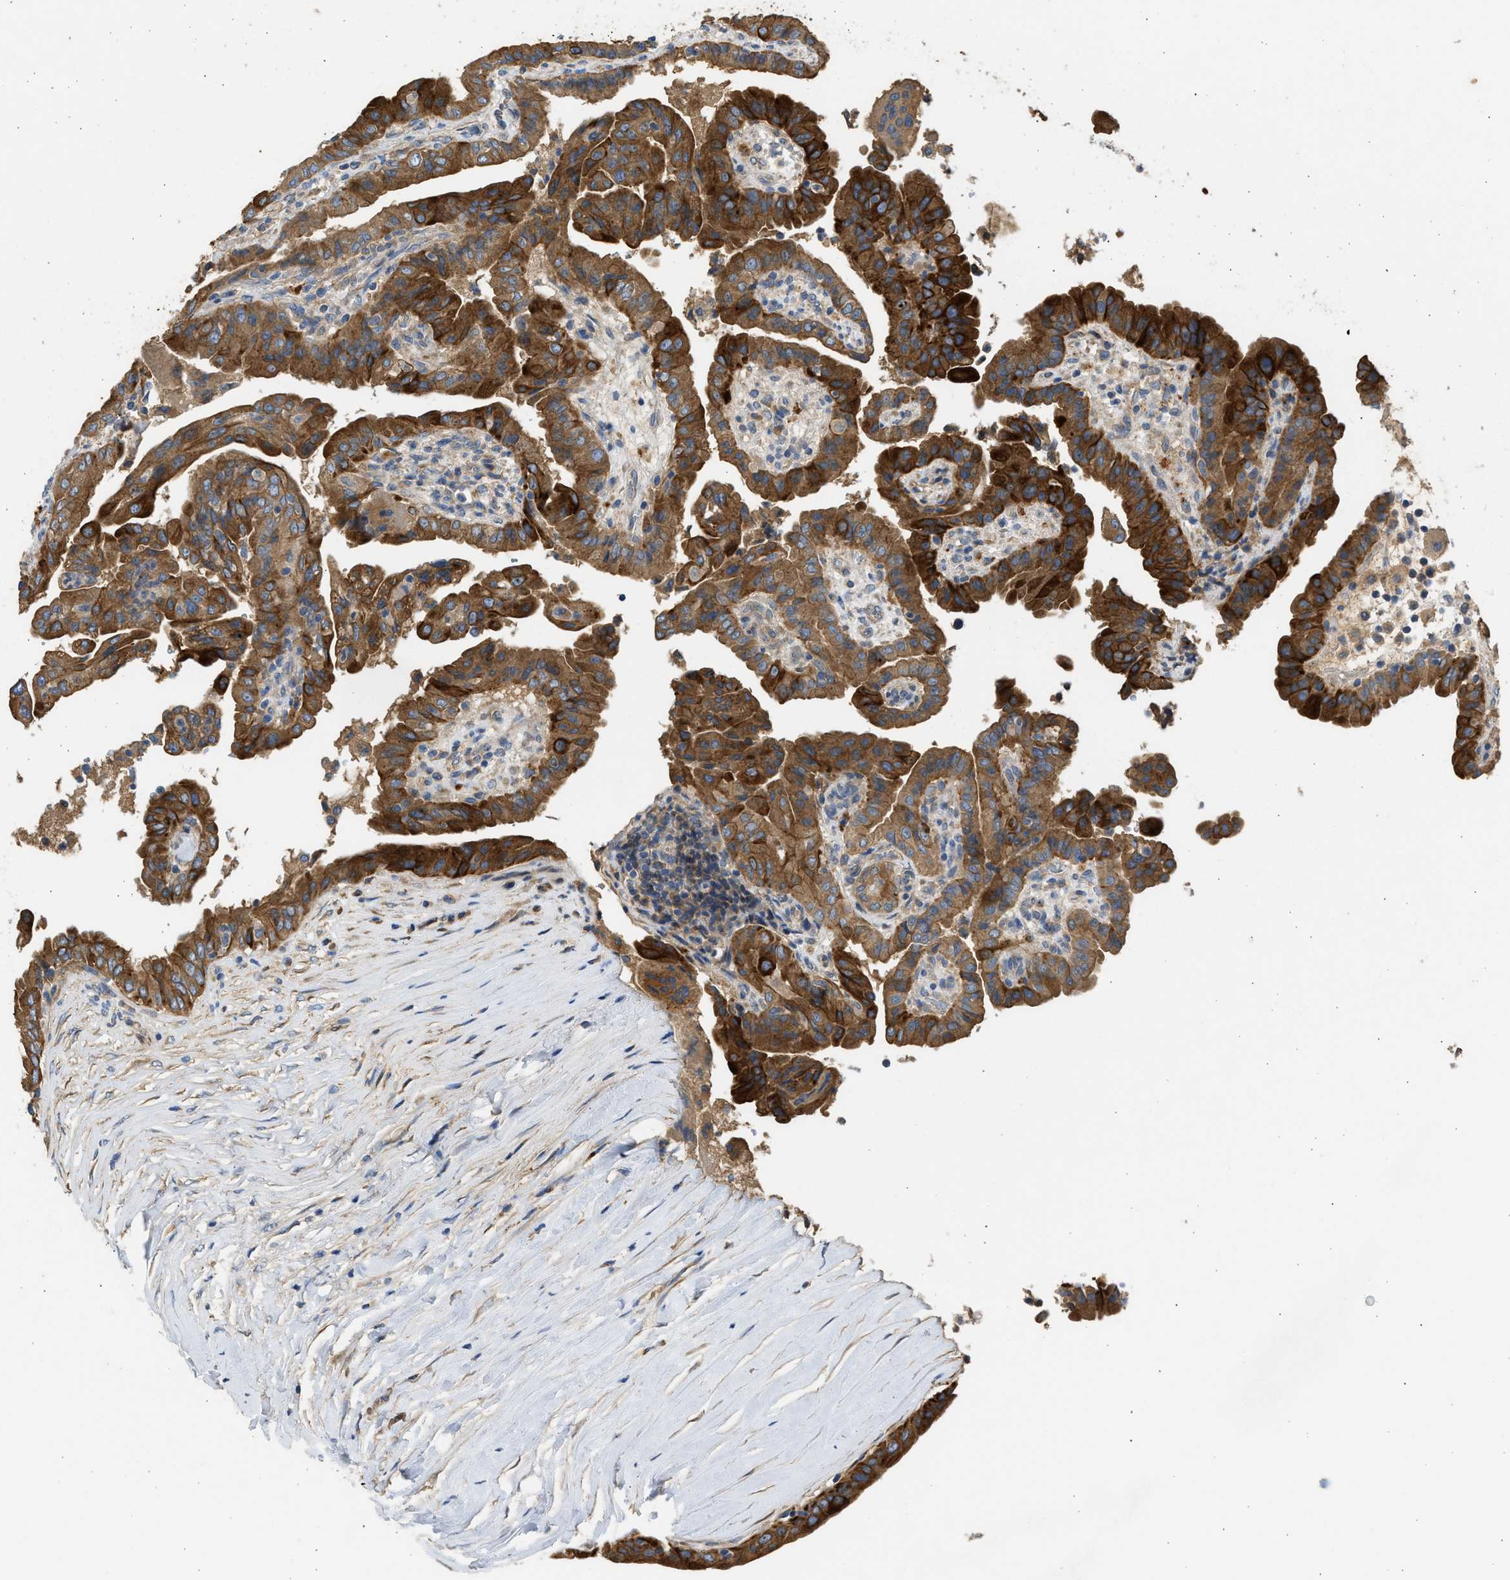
{"staining": {"intensity": "strong", "quantity": ">75%", "location": "cytoplasmic/membranous"}, "tissue": "thyroid cancer", "cell_type": "Tumor cells", "image_type": "cancer", "snomed": [{"axis": "morphology", "description": "Papillary adenocarcinoma, NOS"}, {"axis": "topography", "description": "Thyroid gland"}], "caption": "Thyroid cancer (papillary adenocarcinoma) stained with a protein marker reveals strong staining in tumor cells.", "gene": "CSRNP2", "patient": {"sex": "male", "age": 33}}